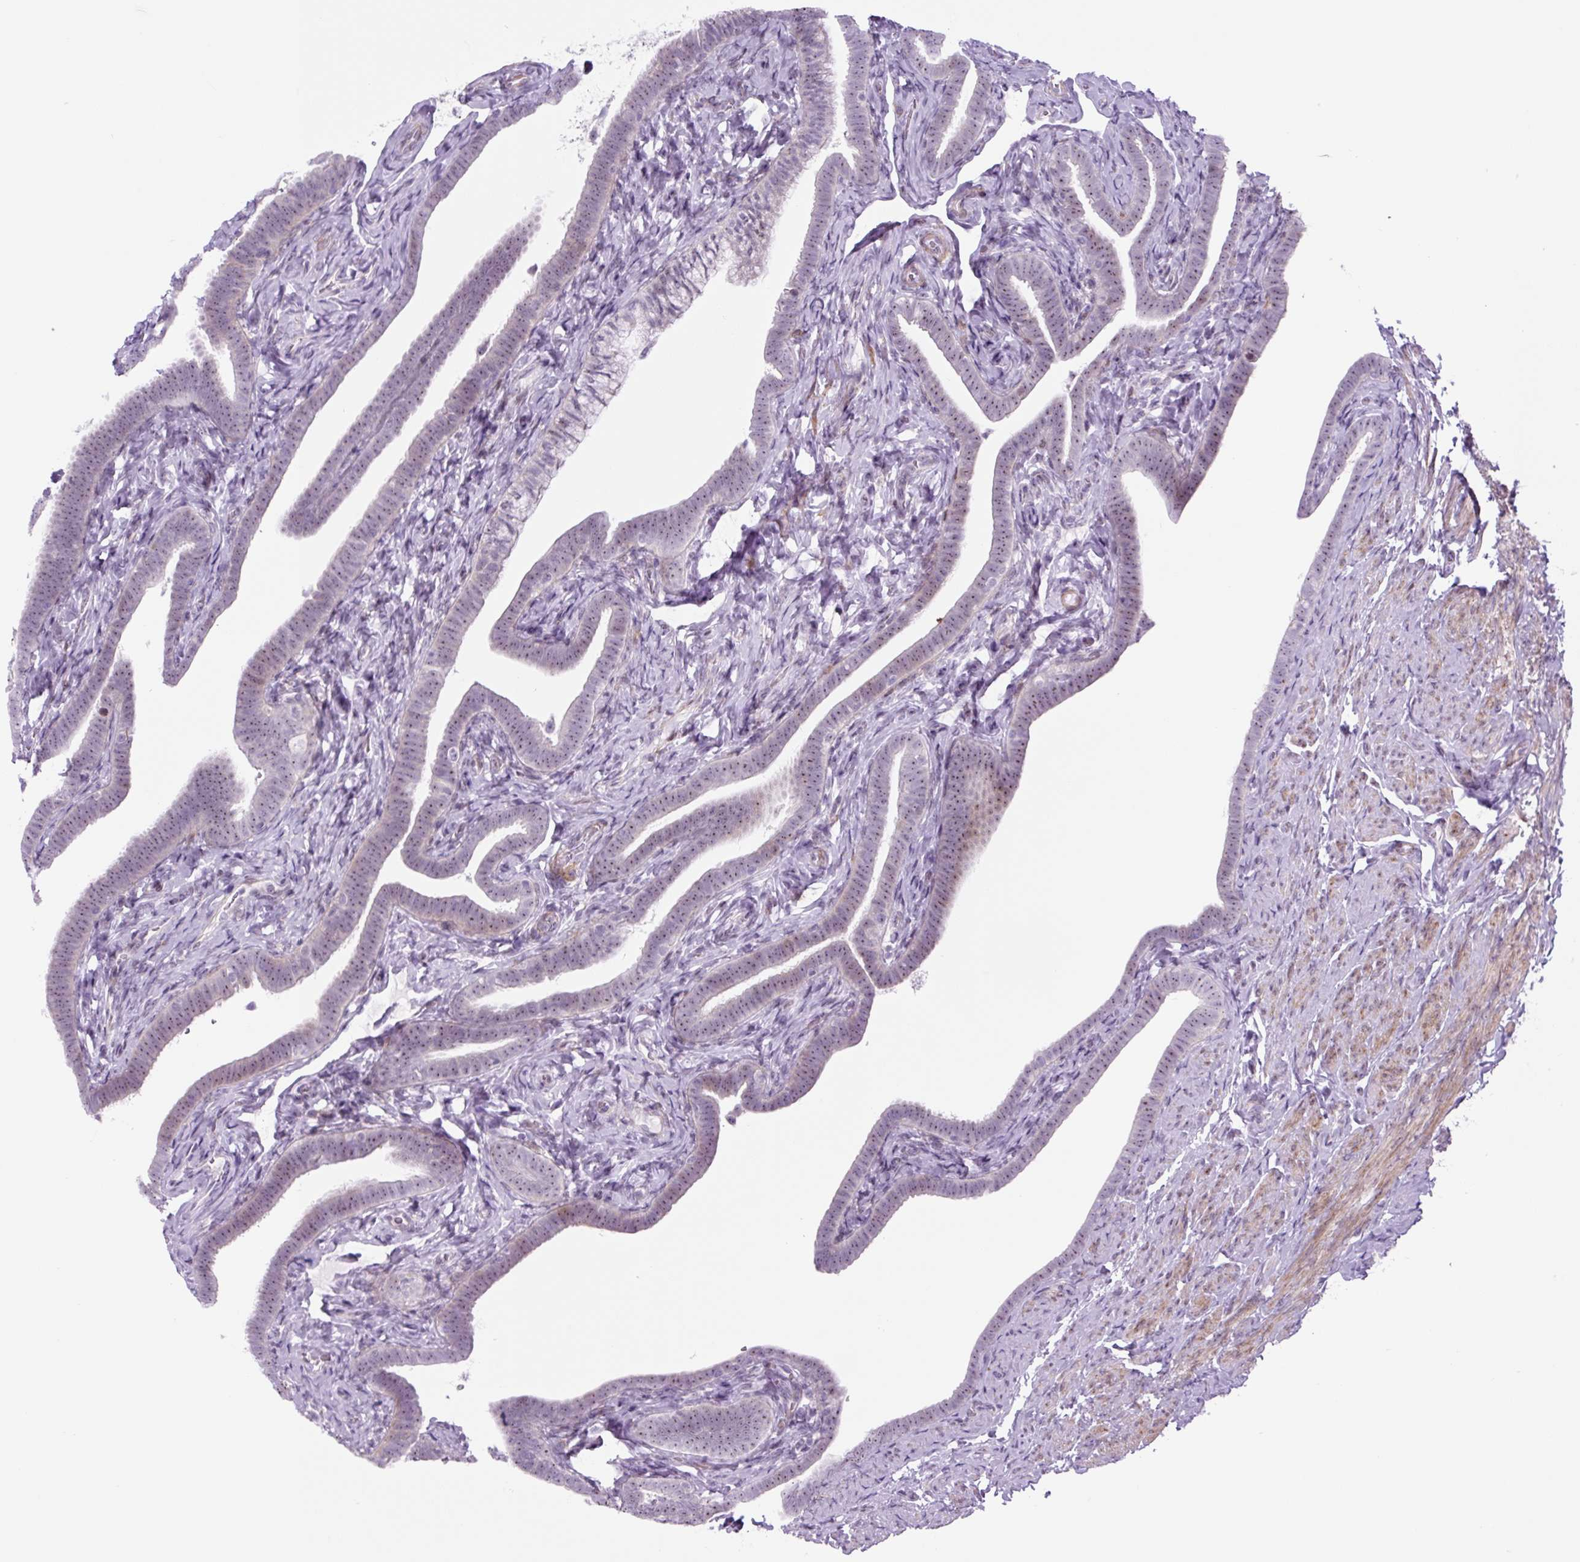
{"staining": {"intensity": "moderate", "quantity": ">75%", "location": "nuclear"}, "tissue": "fallopian tube", "cell_type": "Glandular cells", "image_type": "normal", "snomed": [{"axis": "morphology", "description": "Normal tissue, NOS"}, {"axis": "topography", "description": "Fallopian tube"}], "caption": "Protein staining by immunohistochemistry reveals moderate nuclear positivity in approximately >75% of glandular cells in unremarkable fallopian tube.", "gene": "RRS1", "patient": {"sex": "female", "age": 69}}